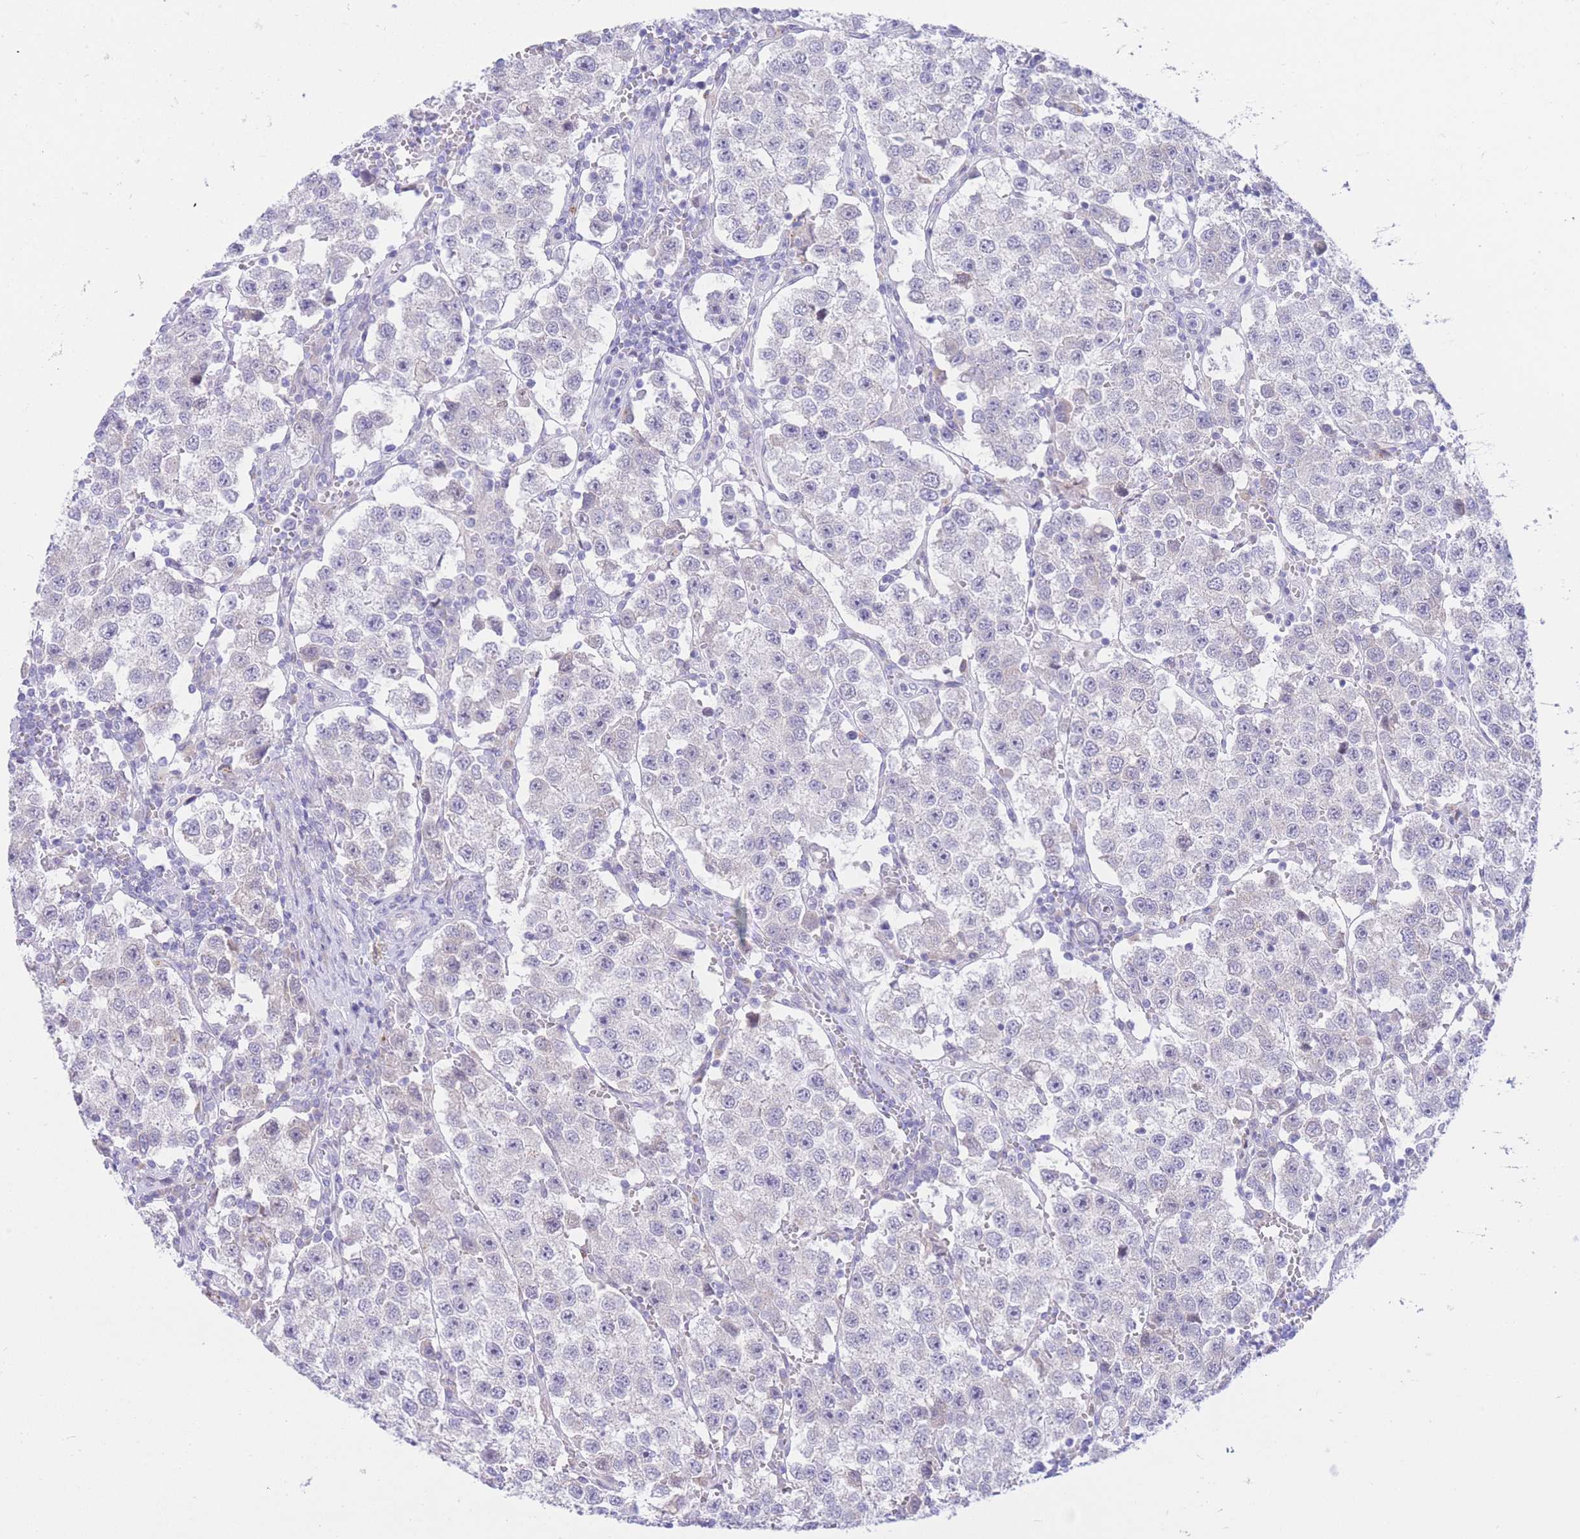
{"staining": {"intensity": "negative", "quantity": "none", "location": "none"}, "tissue": "testis cancer", "cell_type": "Tumor cells", "image_type": "cancer", "snomed": [{"axis": "morphology", "description": "Seminoma, NOS"}, {"axis": "topography", "description": "Testis"}], "caption": "The immunohistochemistry image has no significant staining in tumor cells of testis cancer tissue.", "gene": "RPL39L", "patient": {"sex": "male", "age": 37}}